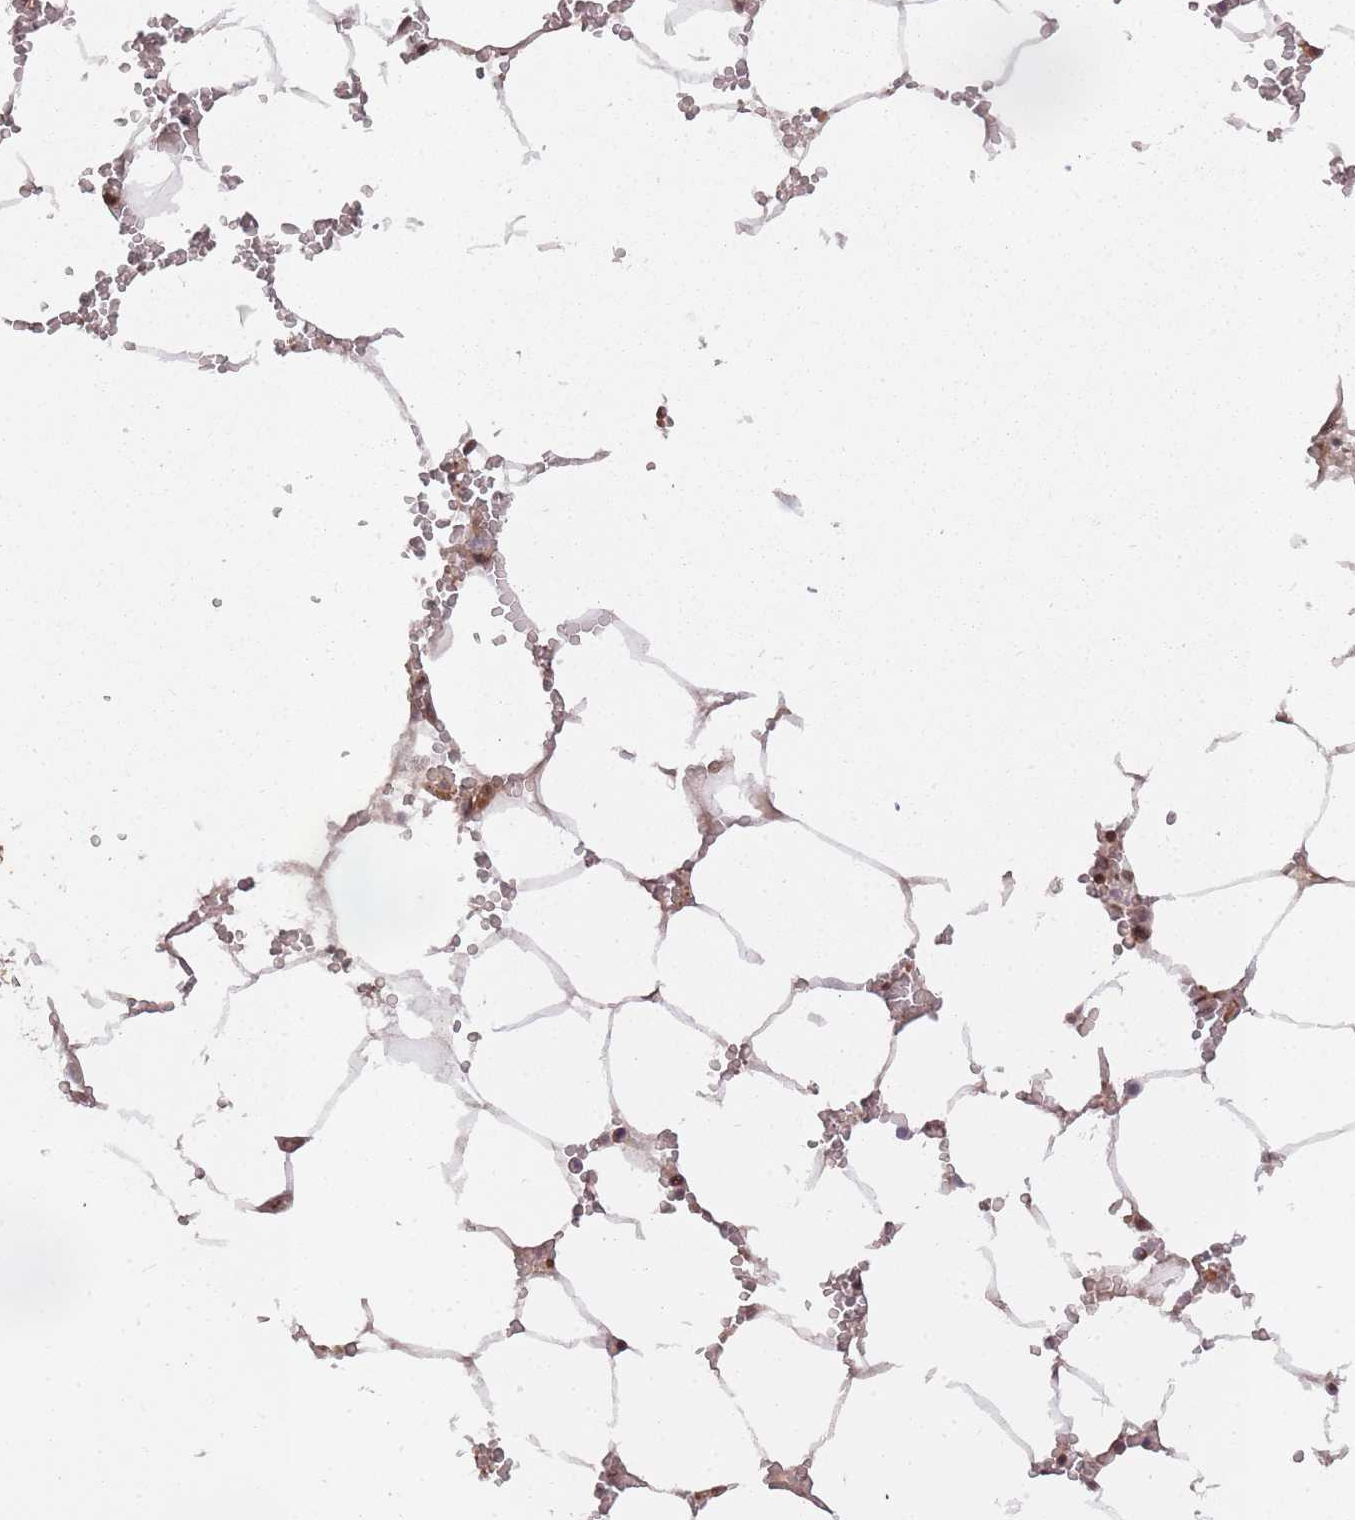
{"staining": {"intensity": "strong", "quantity": "25%-75%", "location": "cytoplasmic/membranous"}, "tissue": "bone marrow", "cell_type": "Hematopoietic cells", "image_type": "normal", "snomed": [{"axis": "morphology", "description": "Normal tissue, NOS"}, {"axis": "topography", "description": "Bone marrow"}], "caption": "IHC photomicrograph of unremarkable bone marrow: bone marrow stained using immunohistochemistry exhibits high levels of strong protein expression localized specifically in the cytoplasmic/membranous of hematopoietic cells, appearing as a cytoplasmic/membranous brown color.", "gene": "PPP6R3", "patient": {"sex": "male", "age": 70}}